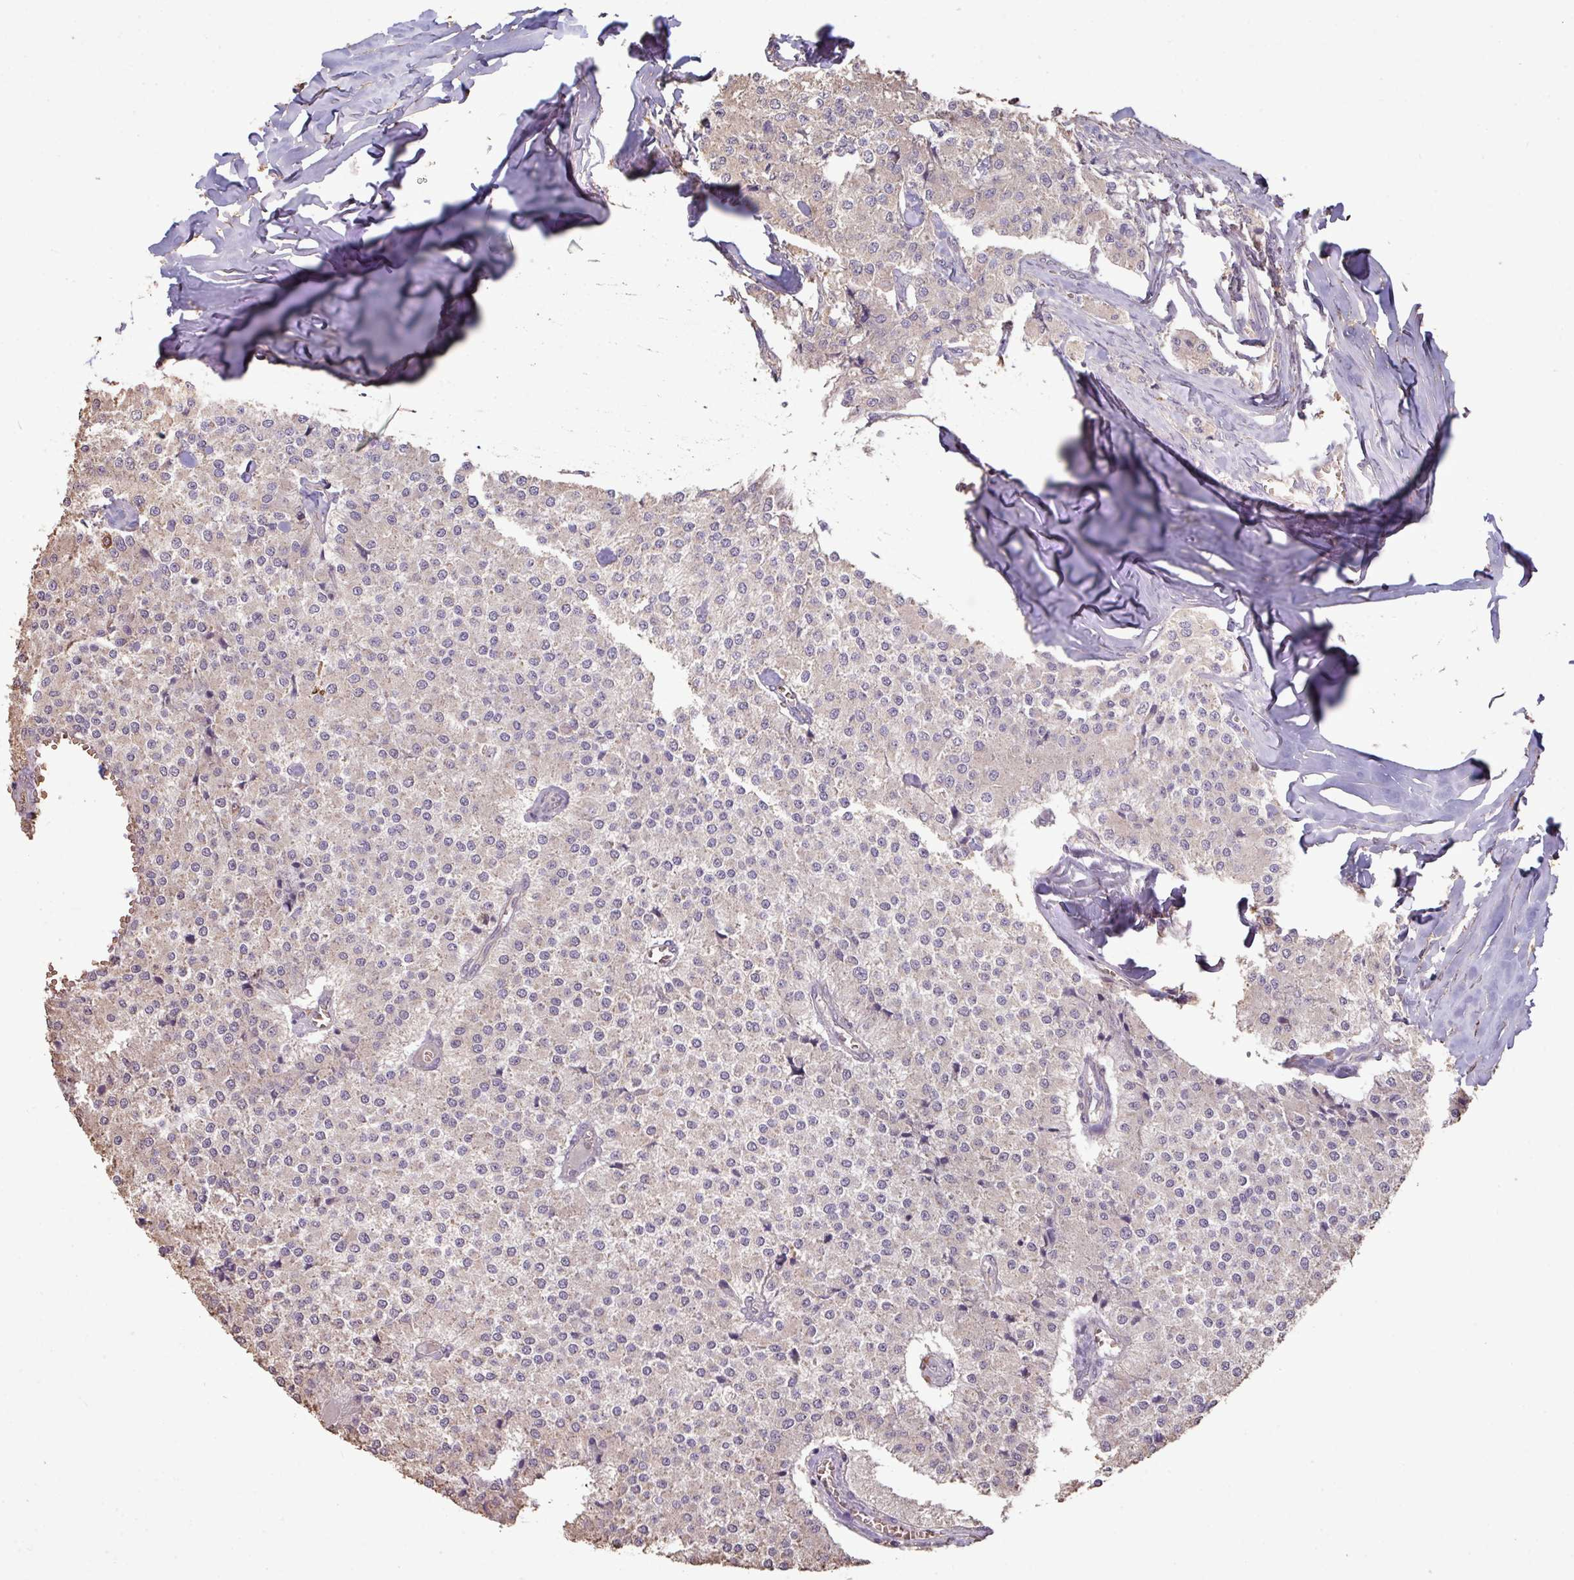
{"staining": {"intensity": "weak", "quantity": "<25%", "location": "cytoplasmic/membranous"}, "tissue": "carcinoid", "cell_type": "Tumor cells", "image_type": "cancer", "snomed": [{"axis": "morphology", "description": "Carcinoid, malignant, NOS"}, {"axis": "topography", "description": "Colon"}], "caption": "This is an immunohistochemistry image of carcinoid. There is no positivity in tumor cells.", "gene": "CAMK2B", "patient": {"sex": "female", "age": 52}}